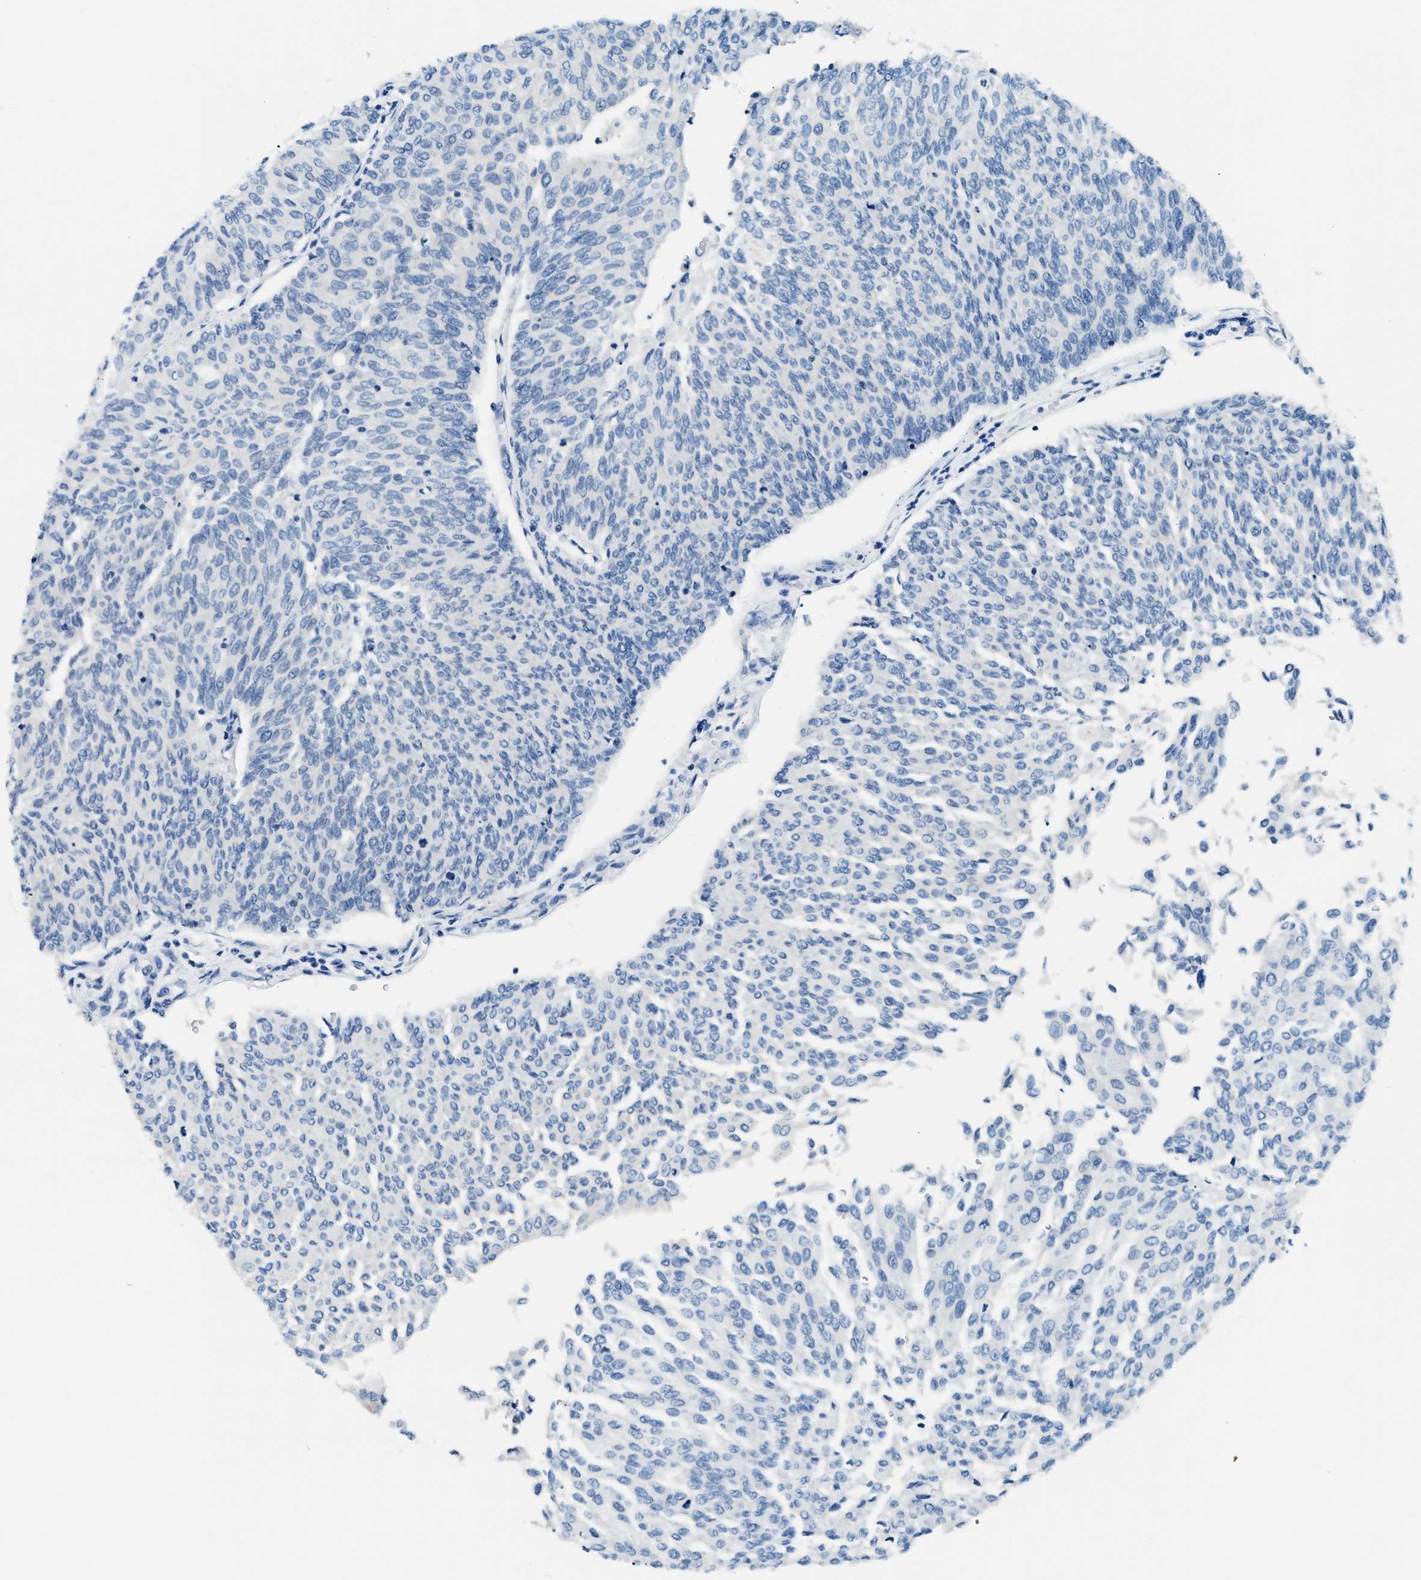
{"staining": {"intensity": "negative", "quantity": "none", "location": "none"}, "tissue": "urothelial cancer", "cell_type": "Tumor cells", "image_type": "cancer", "snomed": [{"axis": "morphology", "description": "Urothelial carcinoma, Low grade"}, {"axis": "topography", "description": "Urinary bladder"}], "caption": "Tumor cells show no significant protein staining in urothelial cancer. (Stains: DAB immunohistochemistry (IHC) with hematoxylin counter stain, Microscopy: brightfield microscopy at high magnification).", "gene": "CLDN18", "patient": {"sex": "female", "age": 79}}